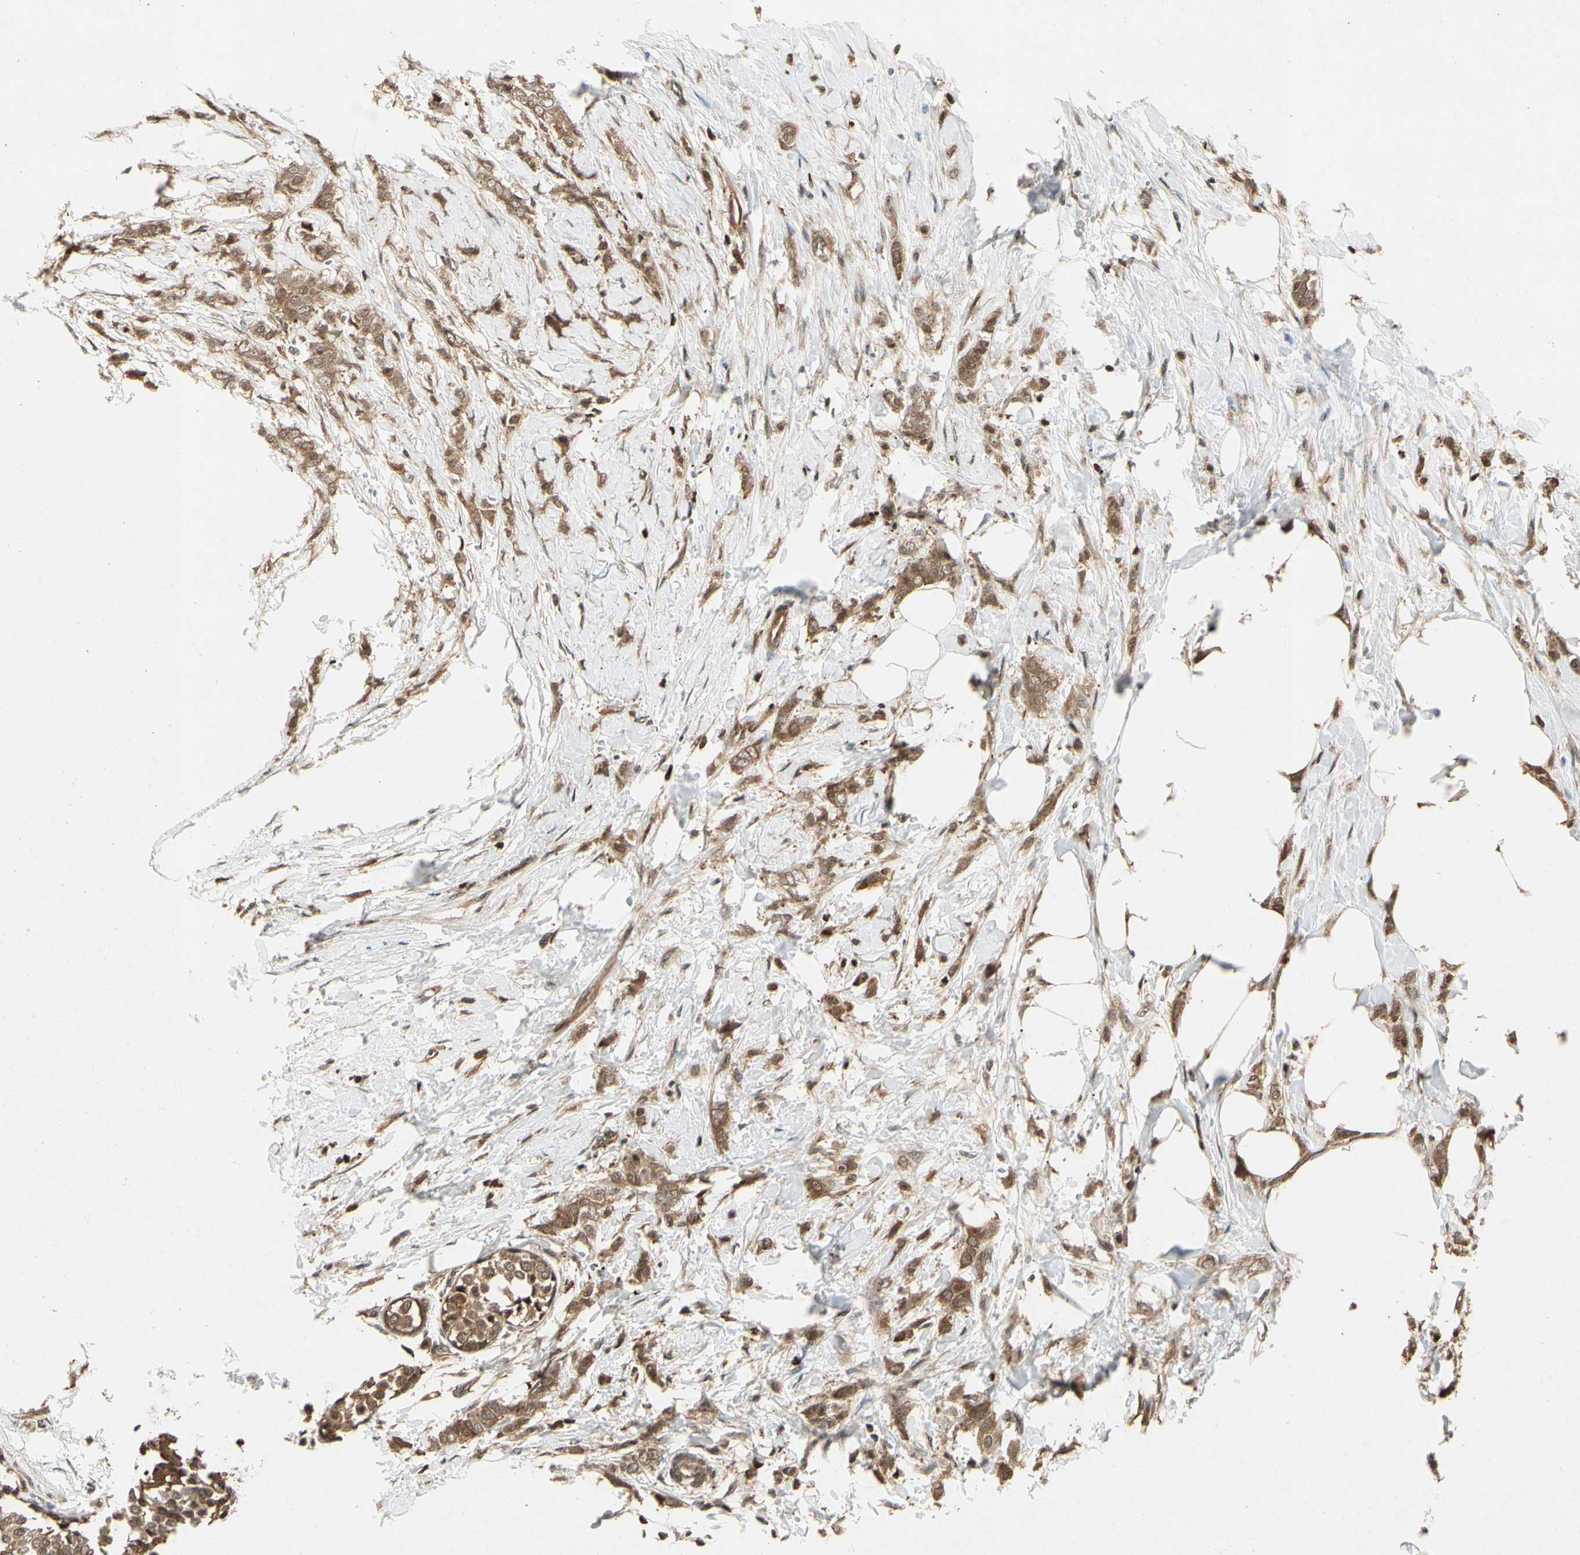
{"staining": {"intensity": "moderate", "quantity": ">75%", "location": "cytoplasmic/membranous"}, "tissue": "breast cancer", "cell_type": "Tumor cells", "image_type": "cancer", "snomed": [{"axis": "morphology", "description": "Lobular carcinoma, in situ"}, {"axis": "morphology", "description": "Lobular carcinoma"}, {"axis": "topography", "description": "Breast"}], "caption": "Breast cancer tissue demonstrates moderate cytoplasmic/membranous expression in approximately >75% of tumor cells, visualized by immunohistochemistry. The staining was performed using DAB (3,3'-diaminobenzidine), with brown indicating positive protein expression. Nuclei are stained blue with hematoxylin.", "gene": "YWHAQ", "patient": {"sex": "female", "age": 41}}